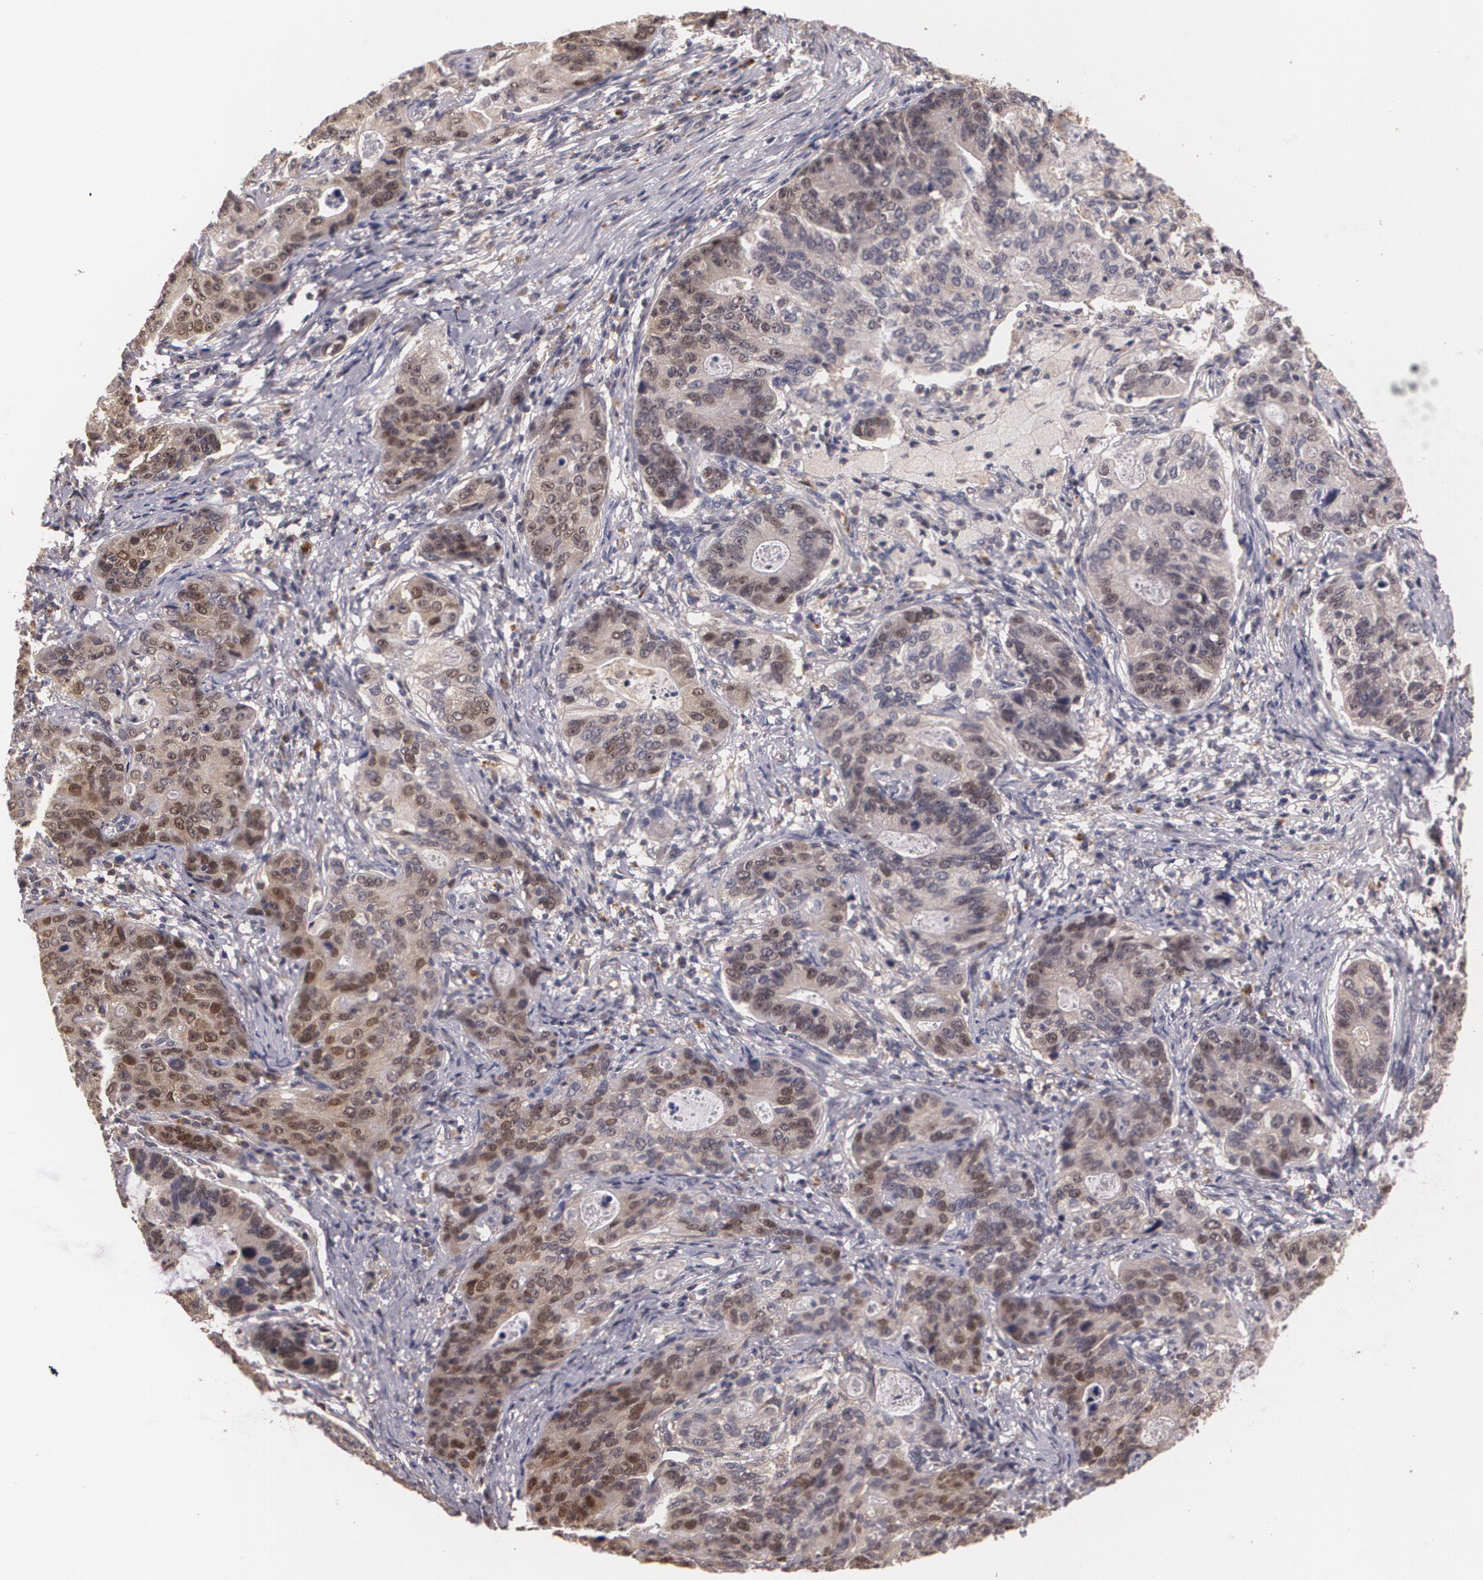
{"staining": {"intensity": "moderate", "quantity": "25%-75%", "location": "cytoplasmic/membranous,nuclear"}, "tissue": "stomach cancer", "cell_type": "Tumor cells", "image_type": "cancer", "snomed": [{"axis": "morphology", "description": "Adenocarcinoma, NOS"}, {"axis": "topography", "description": "Esophagus"}, {"axis": "topography", "description": "Stomach"}], "caption": "Stomach cancer (adenocarcinoma) stained for a protein shows moderate cytoplasmic/membranous and nuclear positivity in tumor cells.", "gene": "BRCA1", "patient": {"sex": "male", "age": 74}}